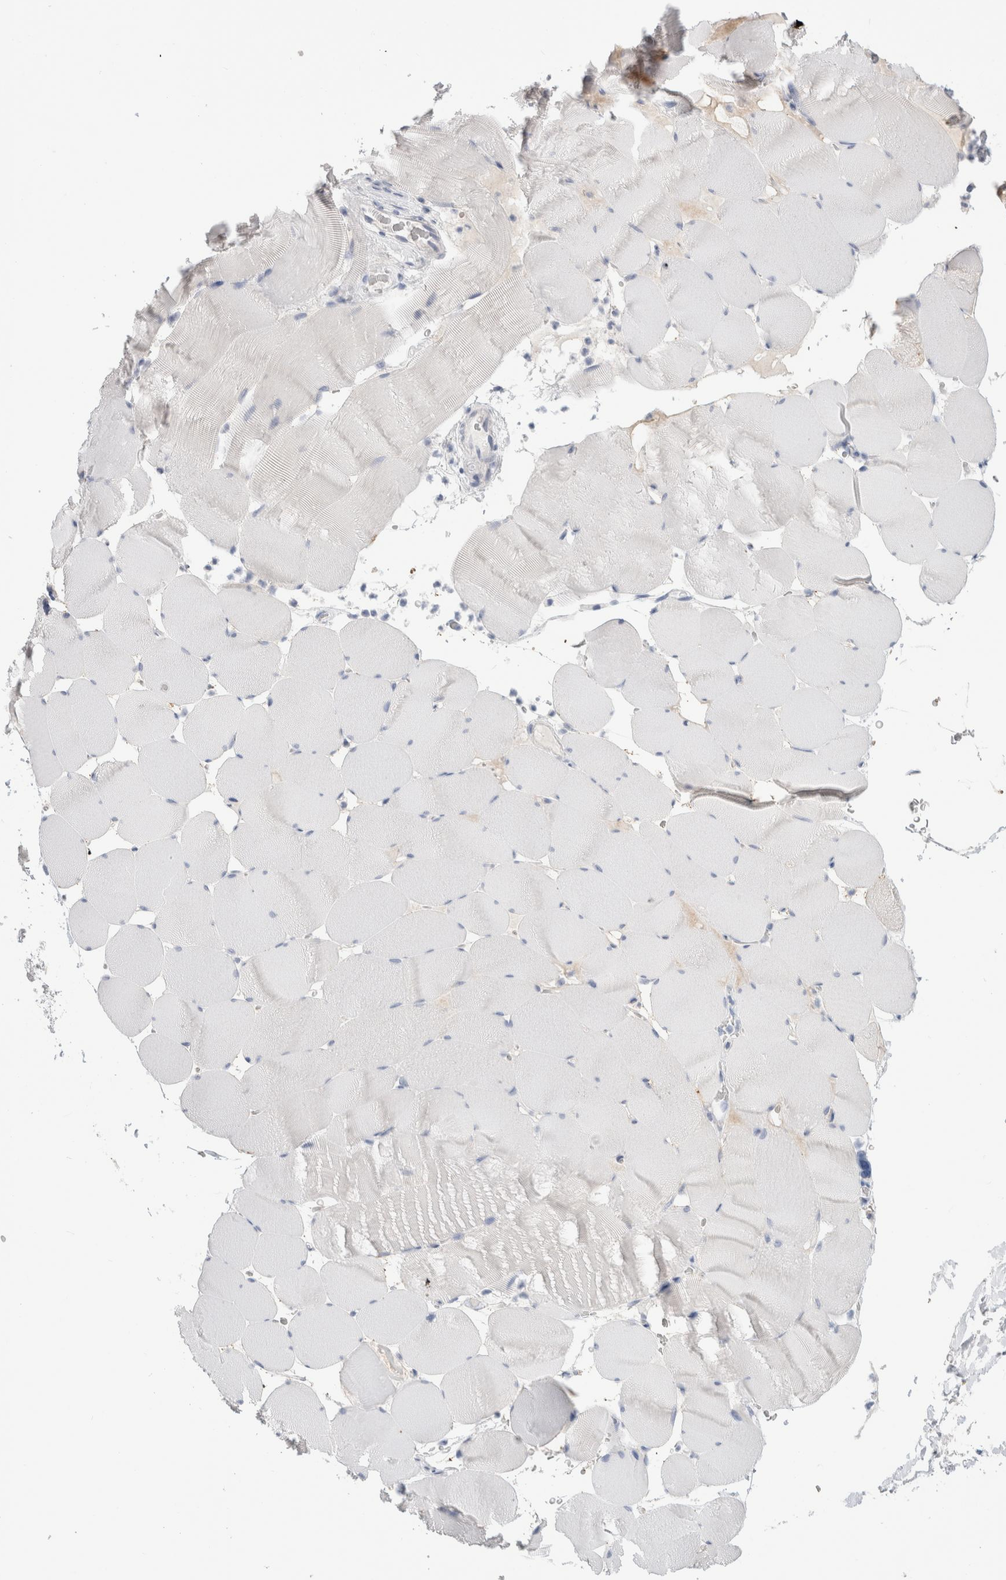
{"staining": {"intensity": "negative", "quantity": "none", "location": "none"}, "tissue": "skeletal muscle", "cell_type": "Myocytes", "image_type": "normal", "snomed": [{"axis": "morphology", "description": "Normal tissue, NOS"}, {"axis": "topography", "description": "Skeletal muscle"}], "caption": "This is an immunohistochemistry photomicrograph of benign skeletal muscle. There is no staining in myocytes.", "gene": "CD38", "patient": {"sex": "male", "age": 62}}